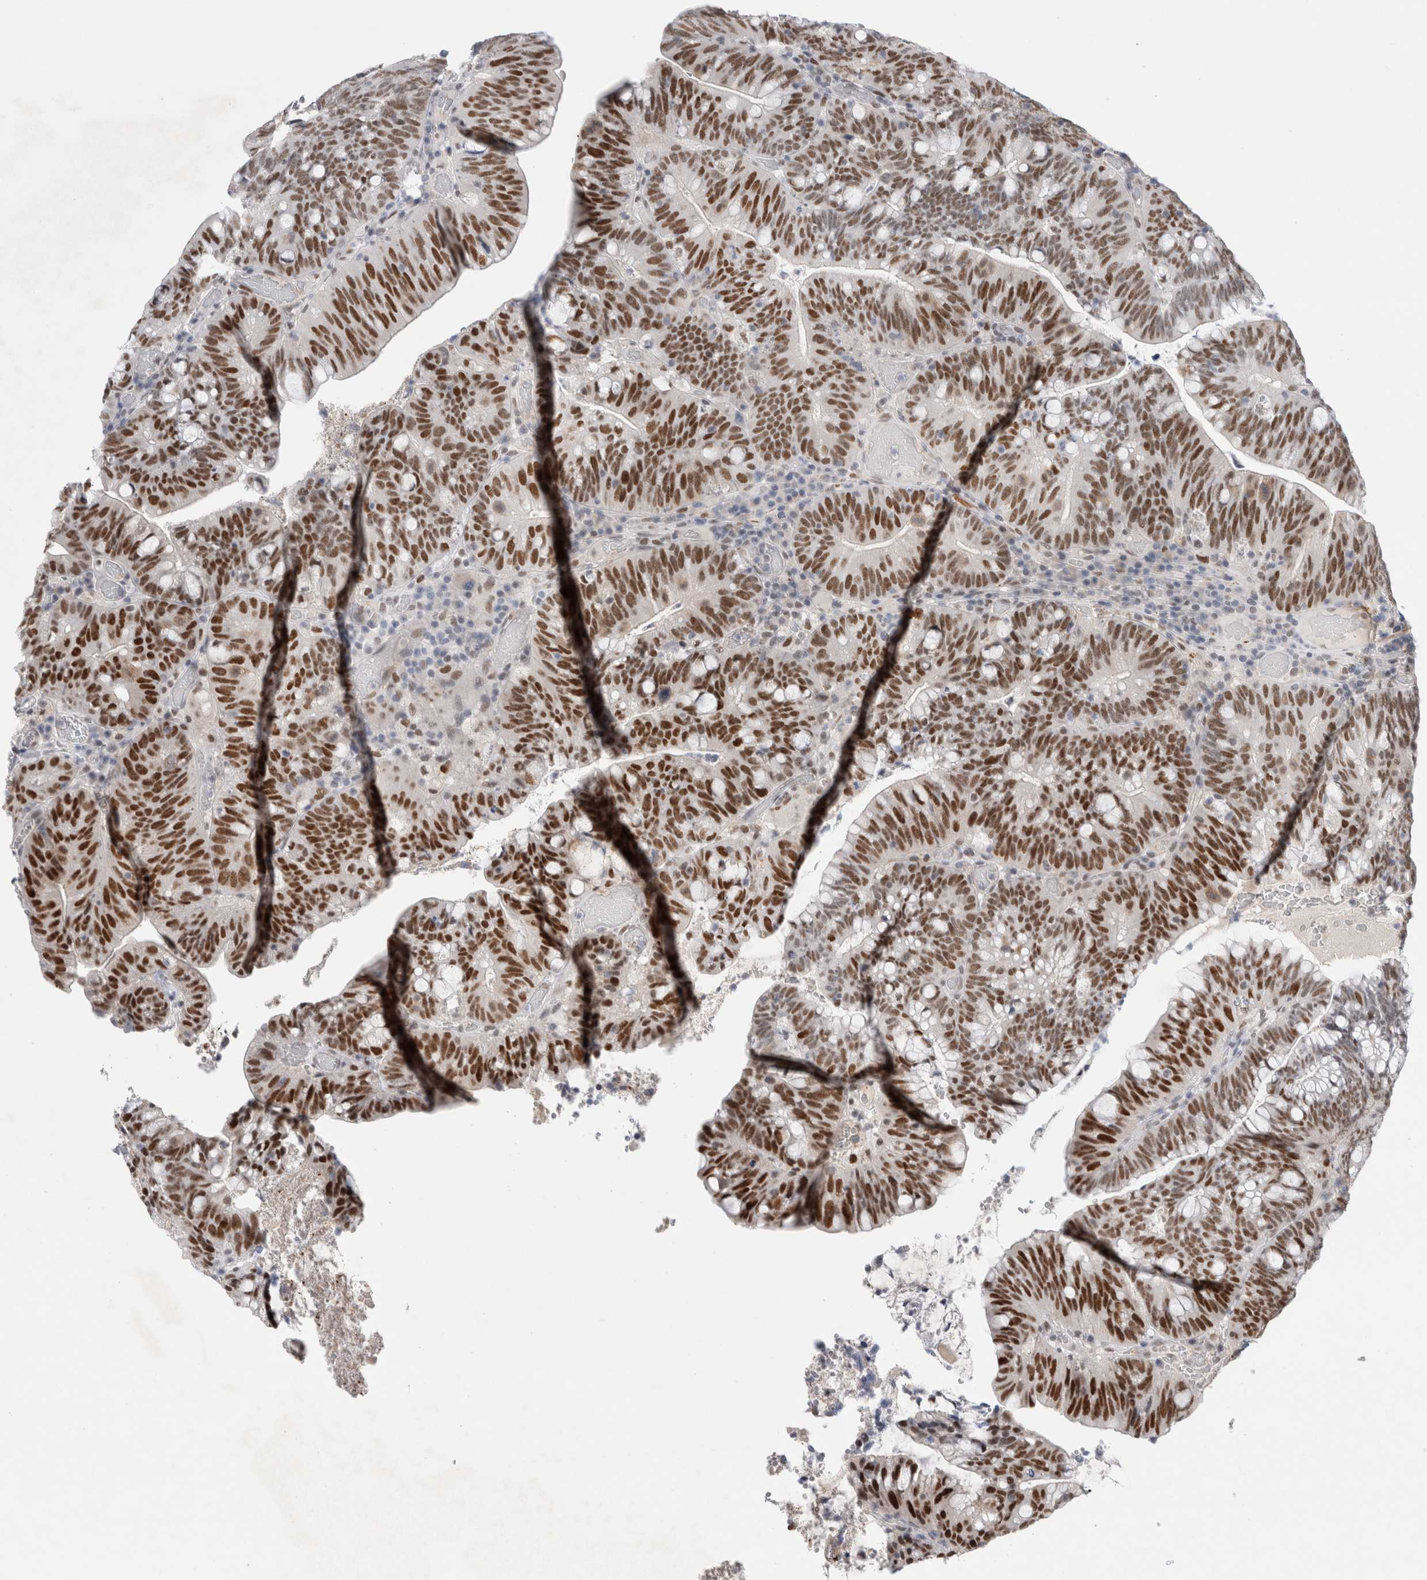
{"staining": {"intensity": "strong", "quantity": ">75%", "location": "nuclear"}, "tissue": "colorectal cancer", "cell_type": "Tumor cells", "image_type": "cancer", "snomed": [{"axis": "morphology", "description": "Adenocarcinoma, NOS"}, {"axis": "topography", "description": "Colon"}], "caption": "A high amount of strong nuclear staining is identified in about >75% of tumor cells in adenocarcinoma (colorectal) tissue.", "gene": "KNL1", "patient": {"sex": "female", "age": 66}}